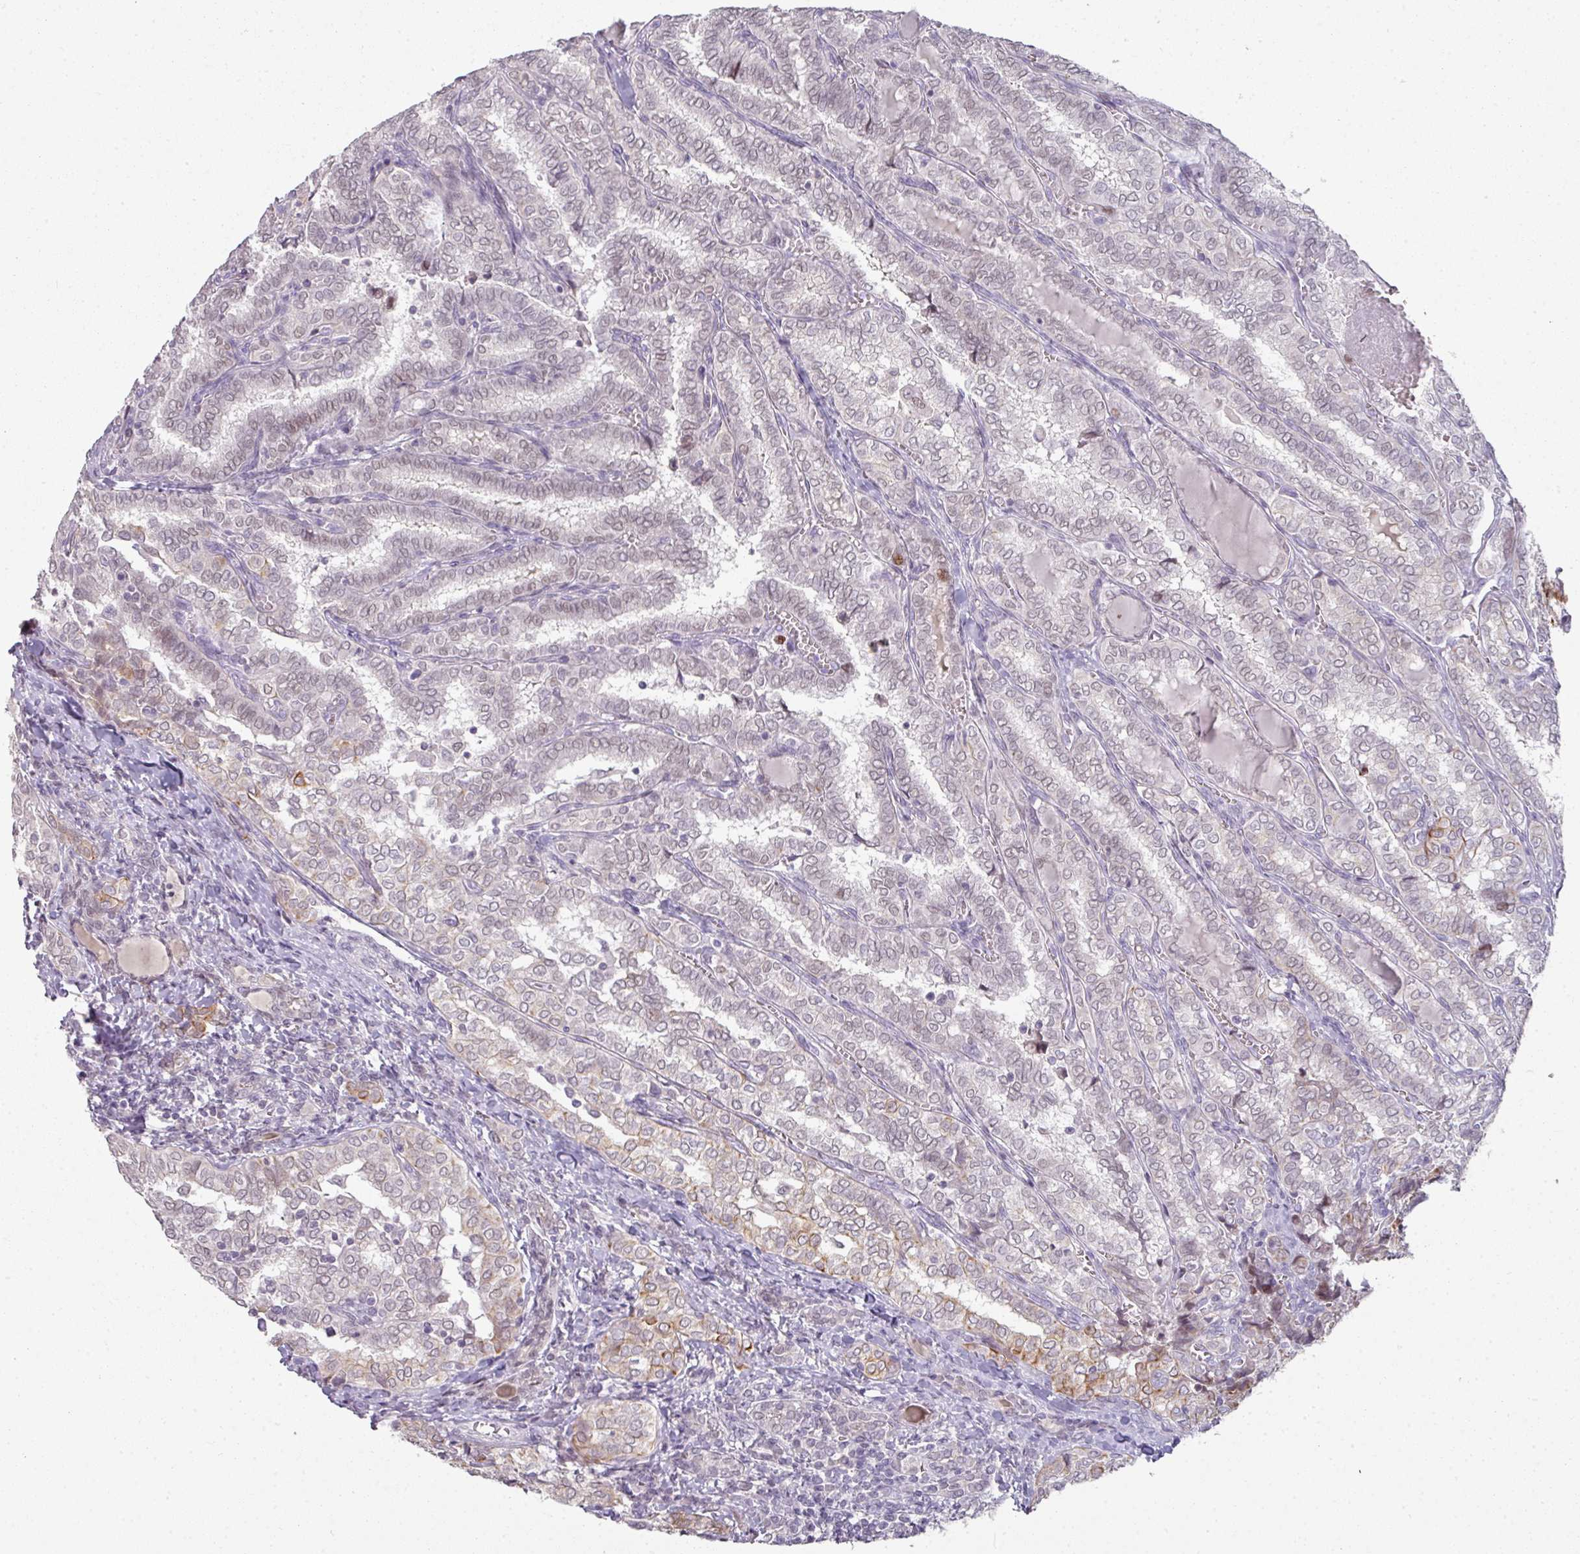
{"staining": {"intensity": "strong", "quantity": "<25%", "location": "cytoplasmic/membranous"}, "tissue": "thyroid cancer", "cell_type": "Tumor cells", "image_type": "cancer", "snomed": [{"axis": "morphology", "description": "Papillary adenocarcinoma, NOS"}, {"axis": "topography", "description": "Thyroid gland"}], "caption": "Papillary adenocarcinoma (thyroid) stained for a protein (brown) exhibits strong cytoplasmic/membranous positive positivity in about <25% of tumor cells.", "gene": "GTF2H3", "patient": {"sex": "female", "age": 30}}